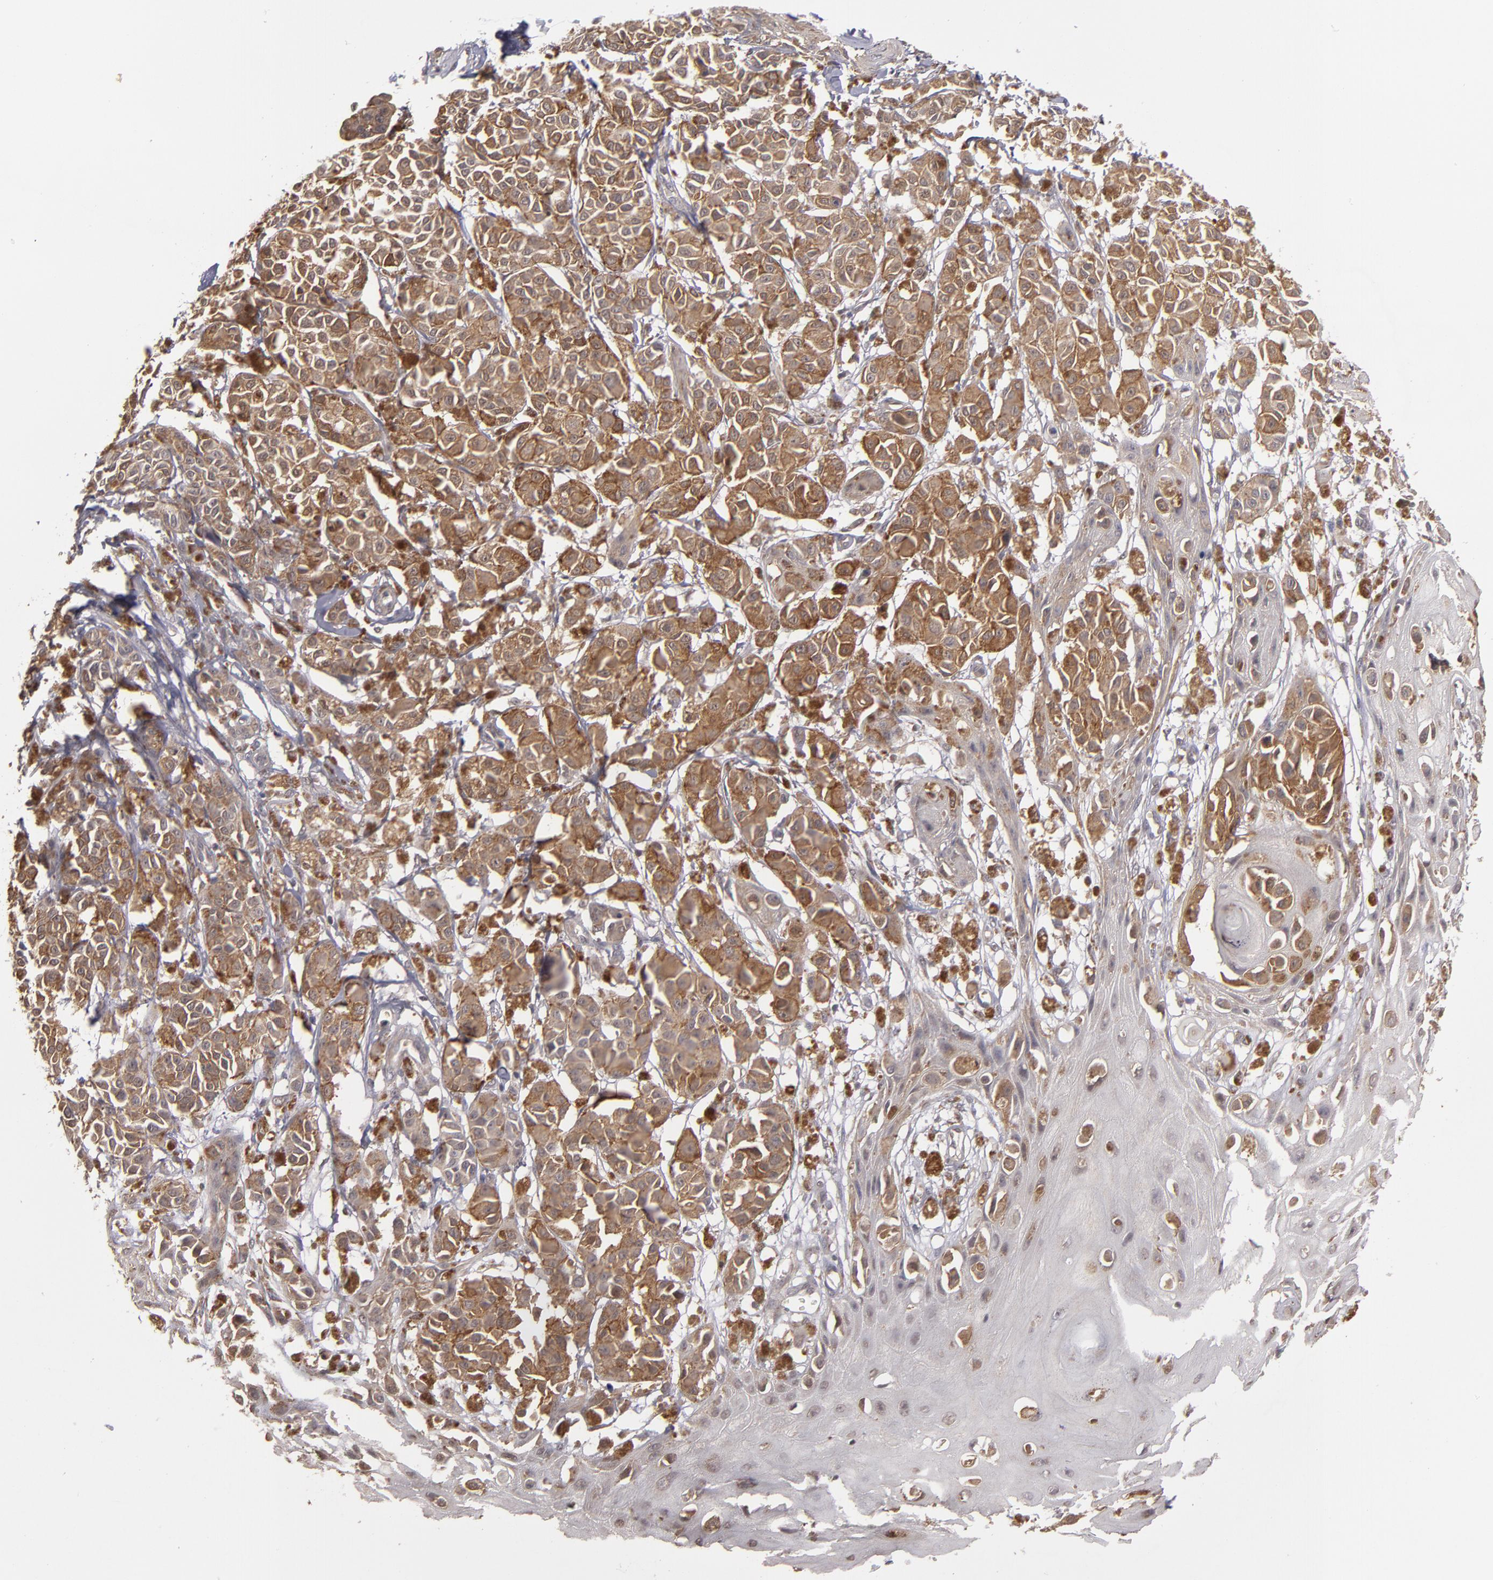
{"staining": {"intensity": "moderate", "quantity": ">75%", "location": "cytoplasmic/membranous"}, "tissue": "melanoma", "cell_type": "Tumor cells", "image_type": "cancer", "snomed": [{"axis": "morphology", "description": "Malignant melanoma, NOS"}, {"axis": "topography", "description": "Skin"}], "caption": "A brown stain labels moderate cytoplasmic/membranous staining of a protein in malignant melanoma tumor cells.", "gene": "CTSO", "patient": {"sex": "male", "age": 76}}